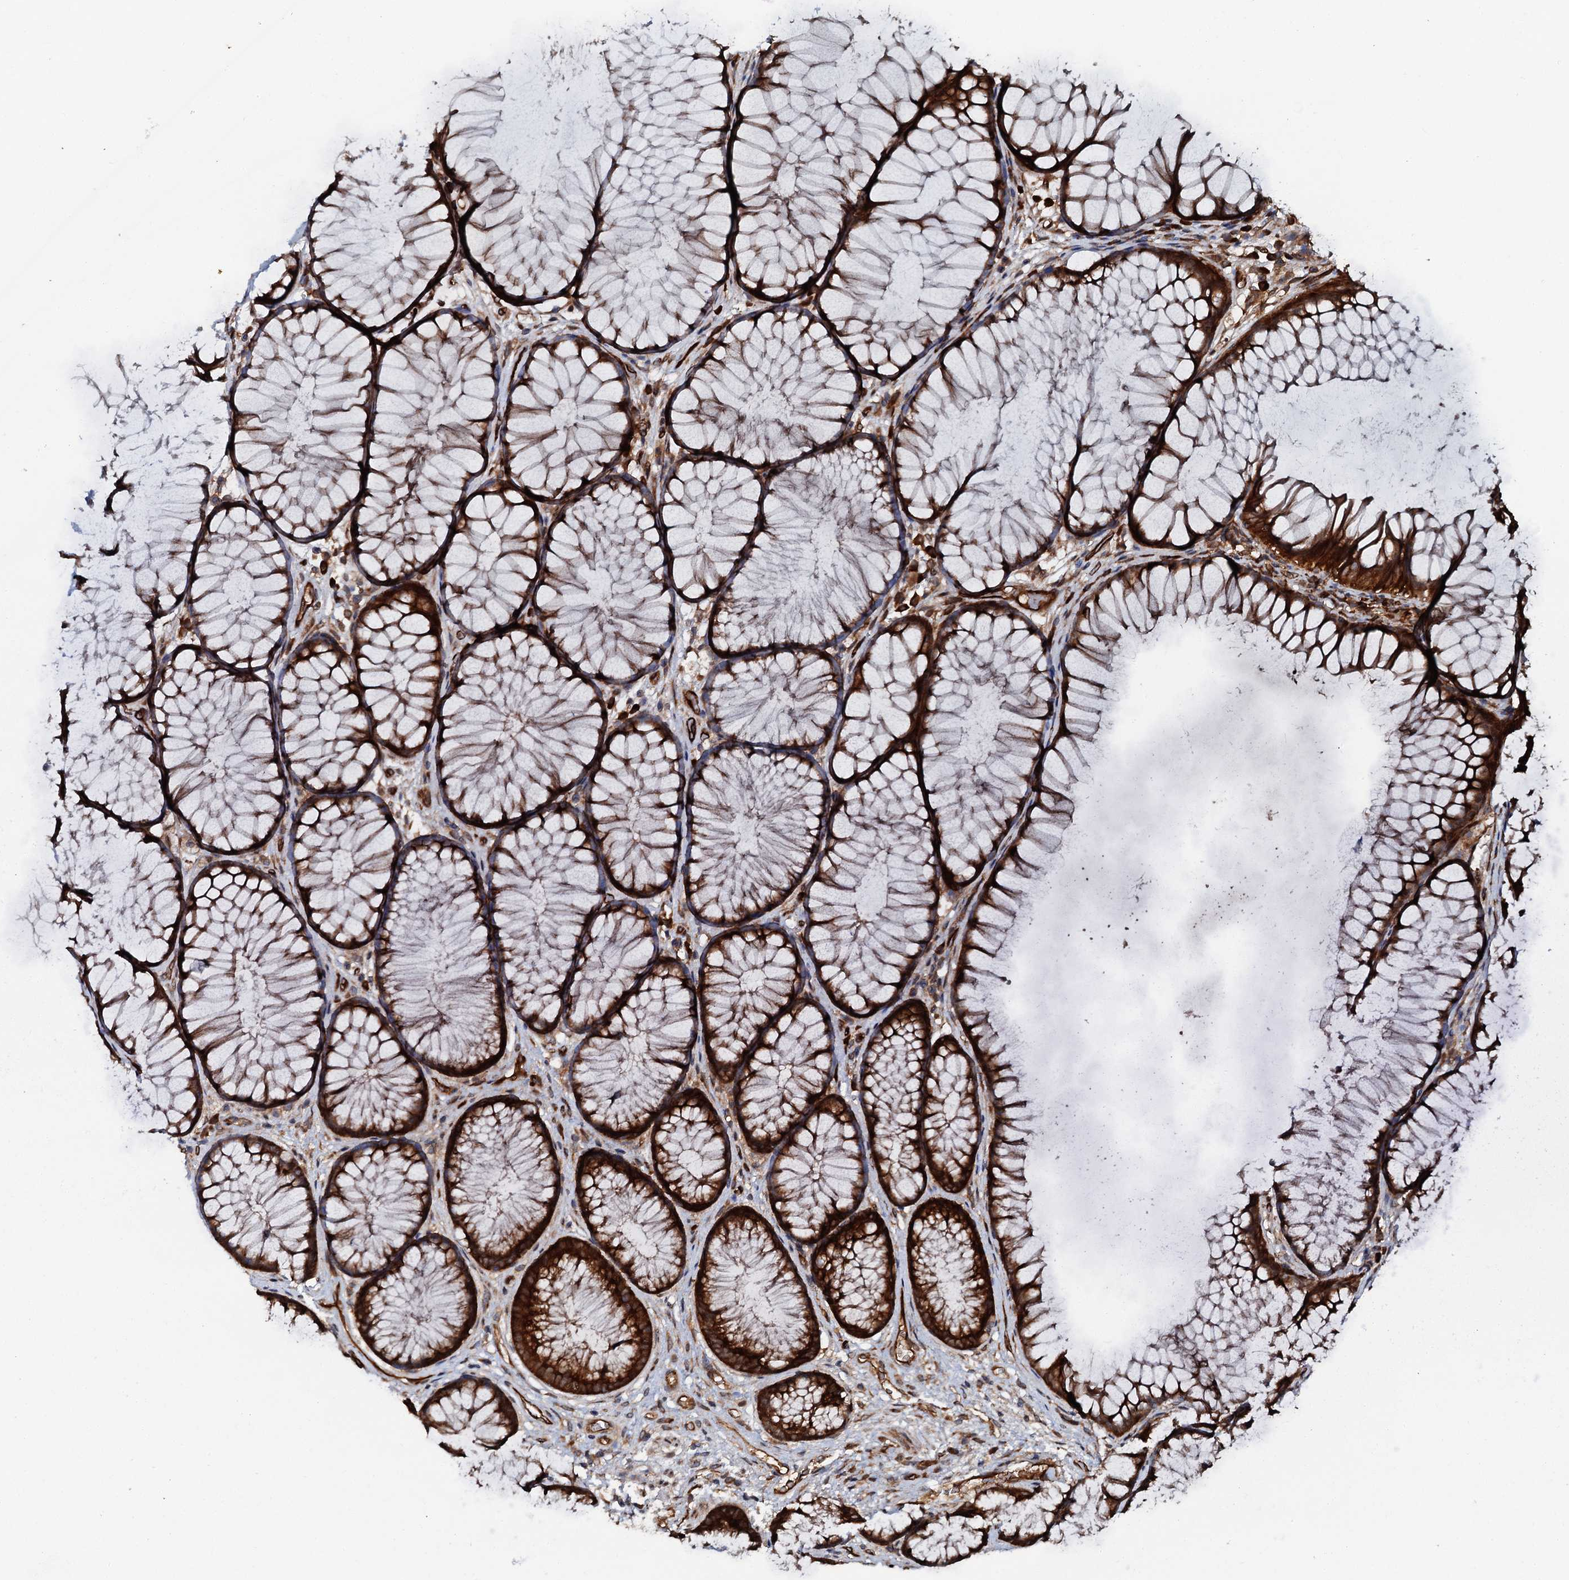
{"staining": {"intensity": "moderate", "quantity": ">75%", "location": "cytoplasmic/membranous"}, "tissue": "colon", "cell_type": "Endothelial cells", "image_type": "normal", "snomed": [{"axis": "morphology", "description": "Normal tissue, NOS"}, {"axis": "topography", "description": "Colon"}], "caption": "High-power microscopy captured an immunohistochemistry (IHC) histopathology image of unremarkable colon, revealing moderate cytoplasmic/membranous expression in approximately >75% of endothelial cells. Nuclei are stained in blue.", "gene": "FLYWCH1", "patient": {"sex": "female", "age": 82}}